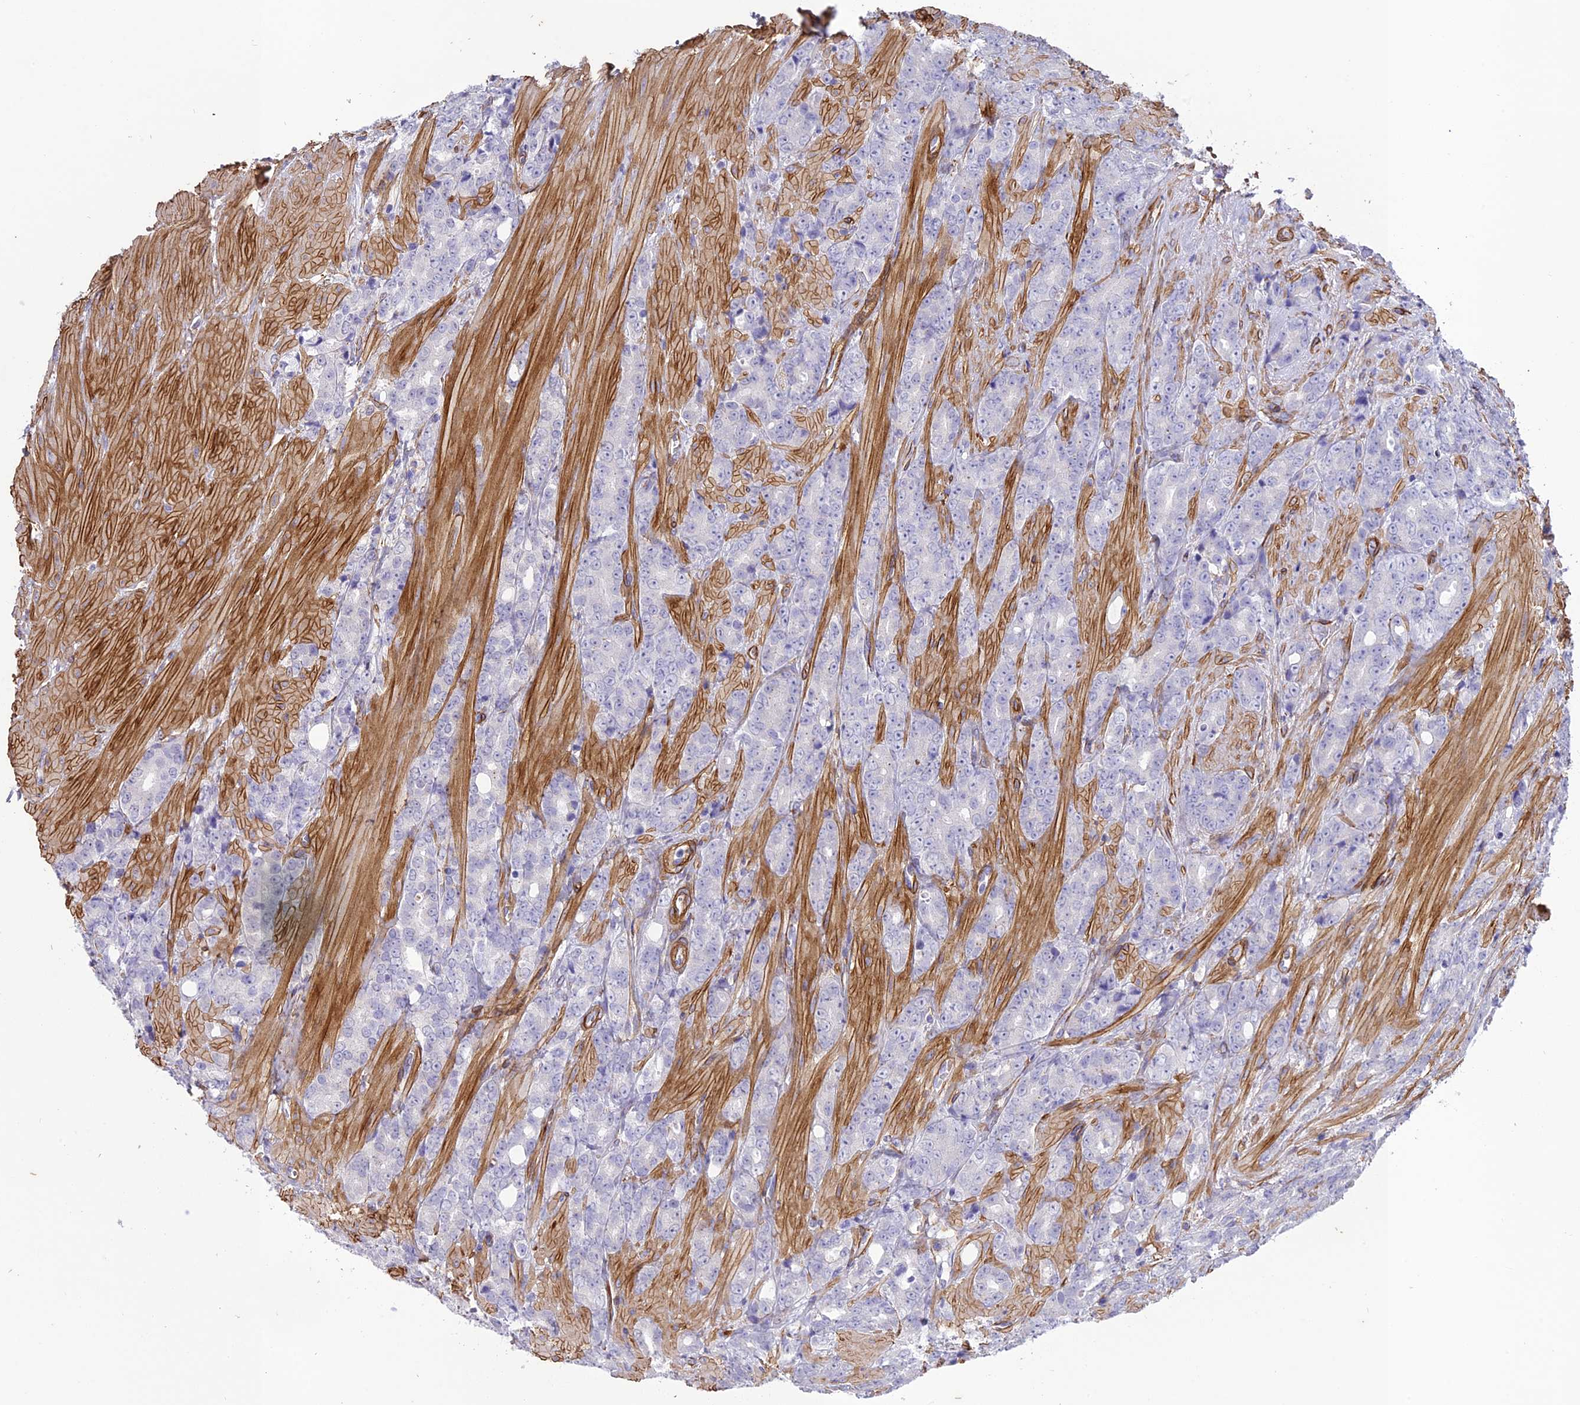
{"staining": {"intensity": "negative", "quantity": "none", "location": "none"}, "tissue": "prostate cancer", "cell_type": "Tumor cells", "image_type": "cancer", "snomed": [{"axis": "morphology", "description": "Adenocarcinoma, High grade"}, {"axis": "topography", "description": "Prostate"}], "caption": "Tumor cells are negative for brown protein staining in adenocarcinoma (high-grade) (prostate).", "gene": "TNS1", "patient": {"sex": "male", "age": 62}}